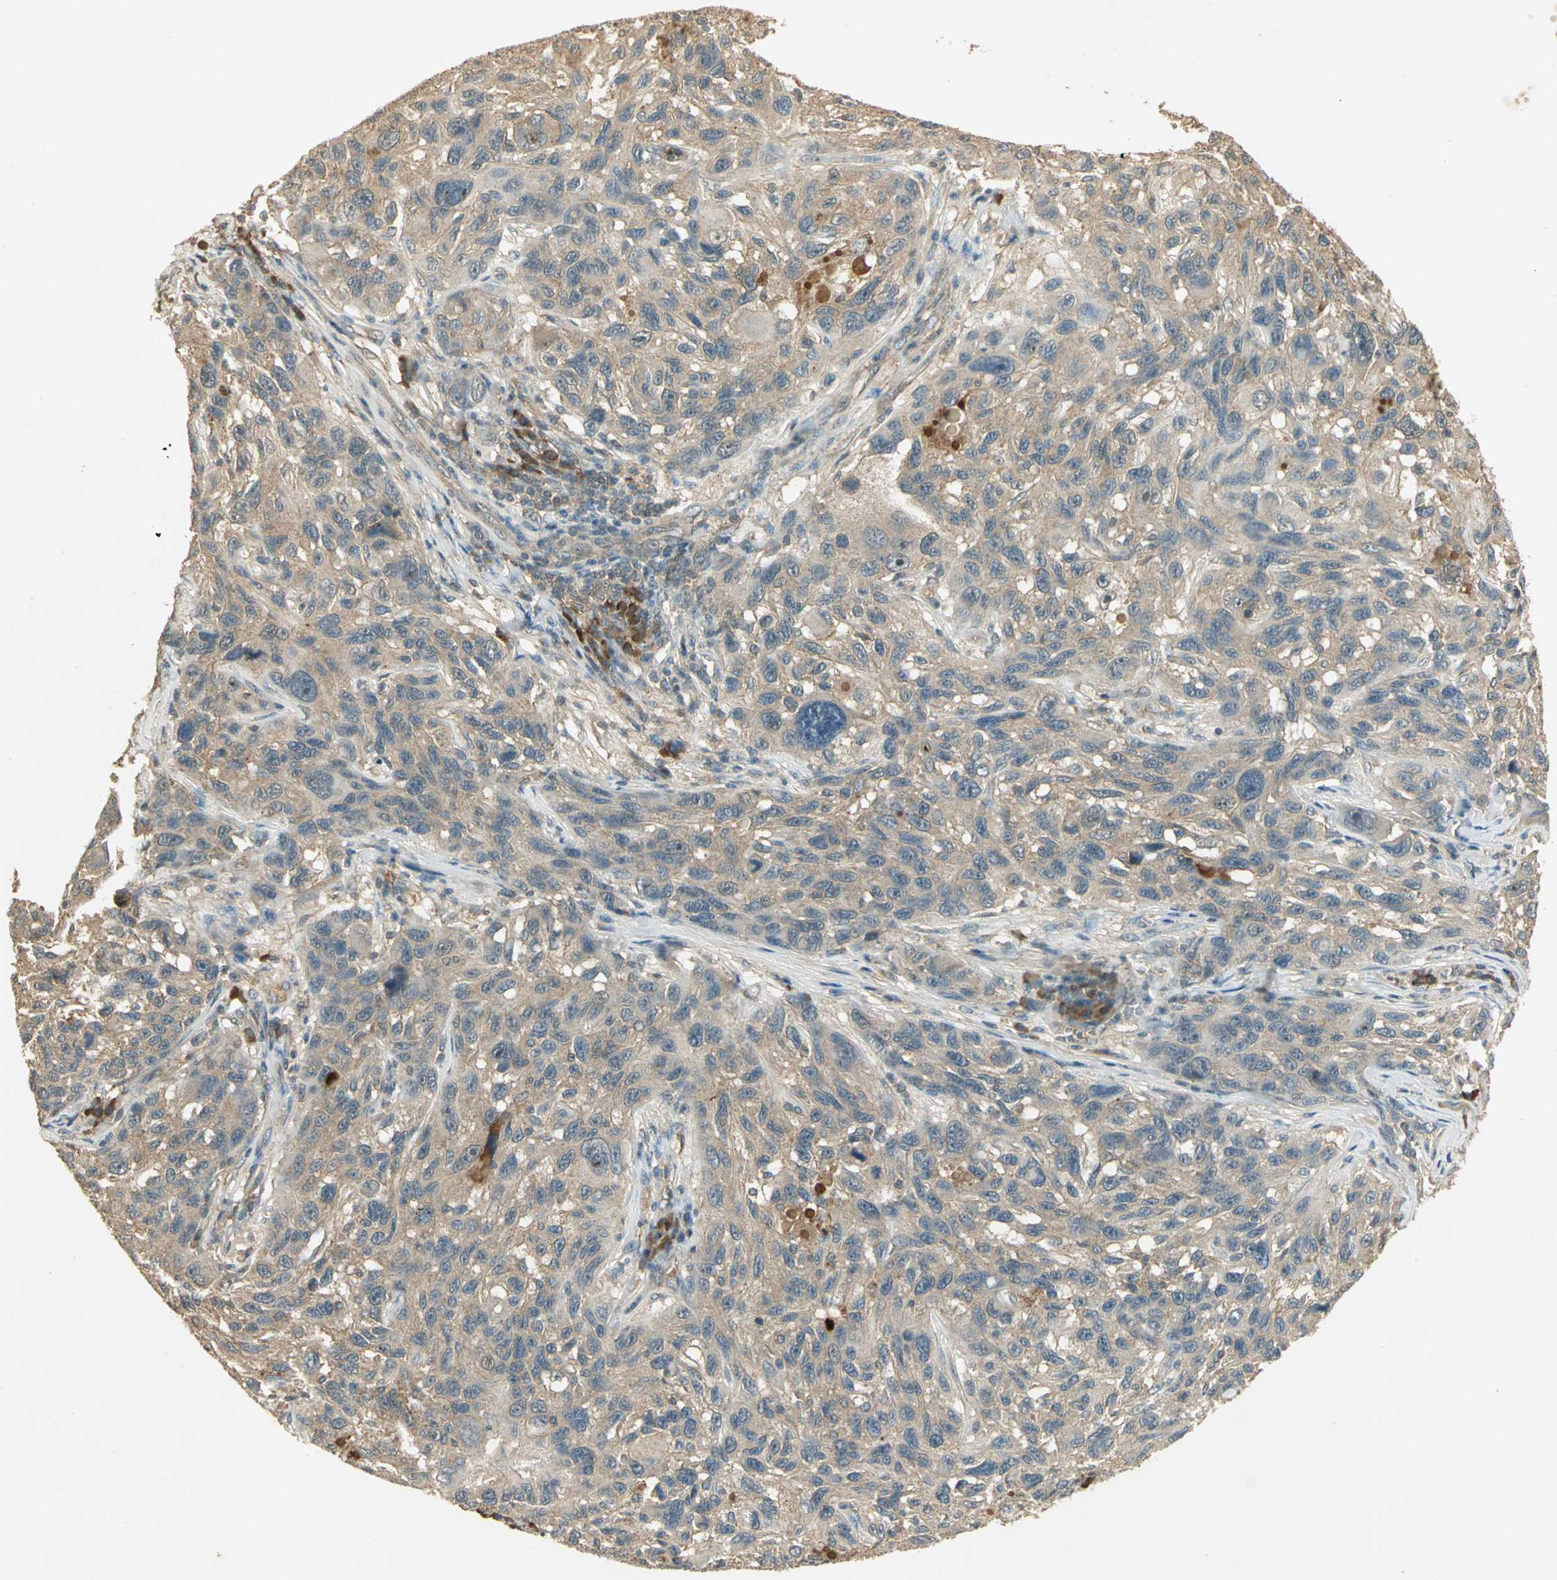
{"staining": {"intensity": "weak", "quantity": ">75%", "location": "cytoplasmic/membranous"}, "tissue": "melanoma", "cell_type": "Tumor cells", "image_type": "cancer", "snomed": [{"axis": "morphology", "description": "Malignant melanoma, NOS"}, {"axis": "topography", "description": "Skin"}], "caption": "A high-resolution image shows immunohistochemistry (IHC) staining of melanoma, which demonstrates weak cytoplasmic/membranous positivity in approximately >75% of tumor cells. The staining was performed using DAB (3,3'-diaminobenzidine) to visualize the protein expression in brown, while the nuclei were stained in blue with hematoxylin (Magnification: 20x).", "gene": "KEAP1", "patient": {"sex": "male", "age": 53}}